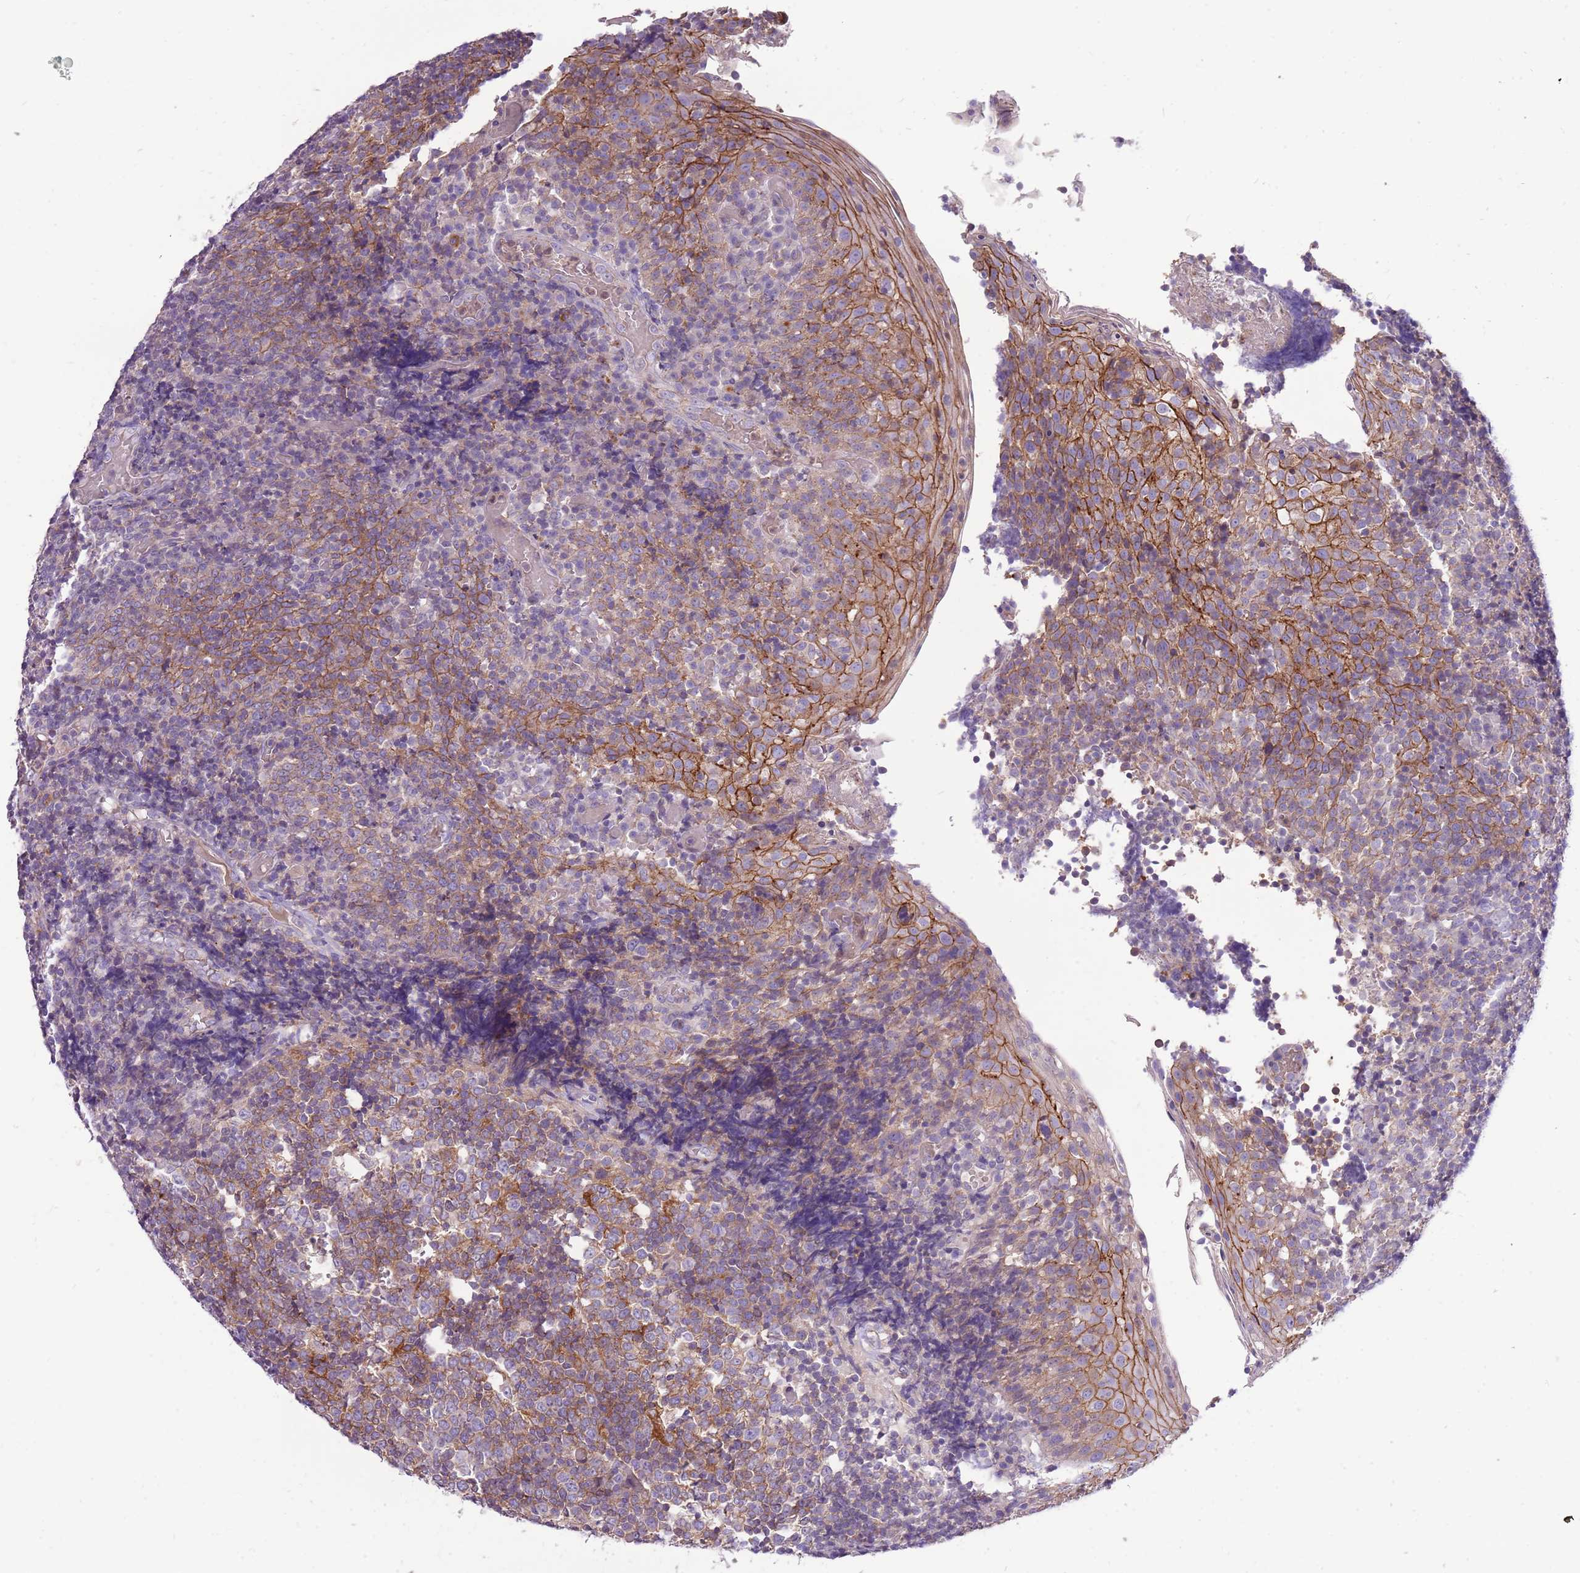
{"staining": {"intensity": "moderate", "quantity": "25%-75%", "location": "cytoplasmic/membranous"}, "tissue": "tonsil", "cell_type": "Germinal center cells", "image_type": "normal", "snomed": [{"axis": "morphology", "description": "Normal tissue, NOS"}, {"axis": "topography", "description": "Tonsil"}], "caption": "A brown stain shows moderate cytoplasmic/membranous positivity of a protein in germinal center cells of normal human tonsil.", "gene": "WDR90", "patient": {"sex": "female", "age": 19}}